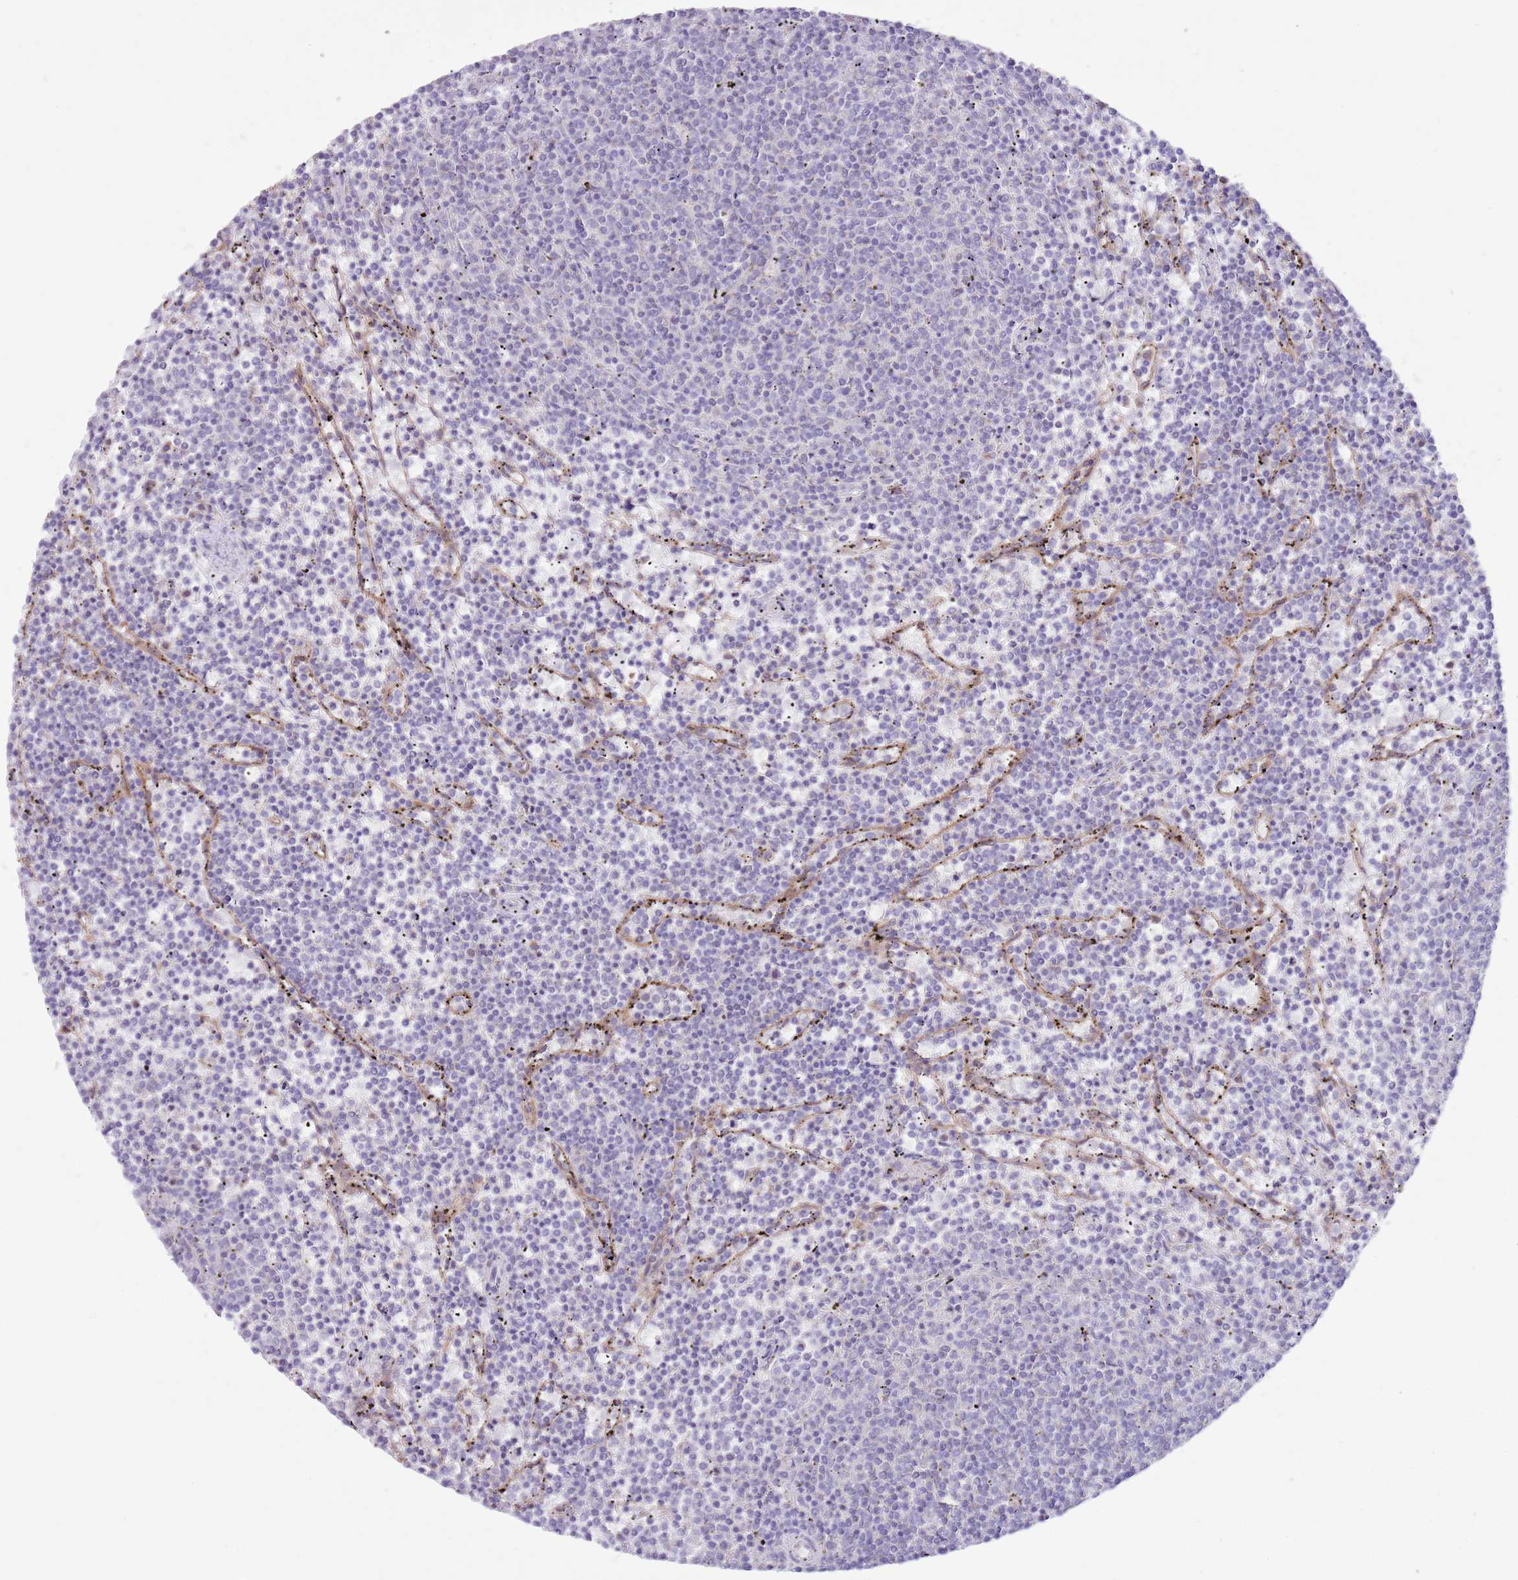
{"staining": {"intensity": "negative", "quantity": "none", "location": "none"}, "tissue": "lymphoma", "cell_type": "Tumor cells", "image_type": "cancer", "snomed": [{"axis": "morphology", "description": "Malignant lymphoma, non-Hodgkin's type, Low grade"}, {"axis": "topography", "description": "Spleen"}], "caption": "A histopathology image of lymphoma stained for a protein demonstrates no brown staining in tumor cells. (Immunohistochemistry (ihc), brightfield microscopy, high magnification).", "gene": "OAZ2", "patient": {"sex": "female", "age": 50}}